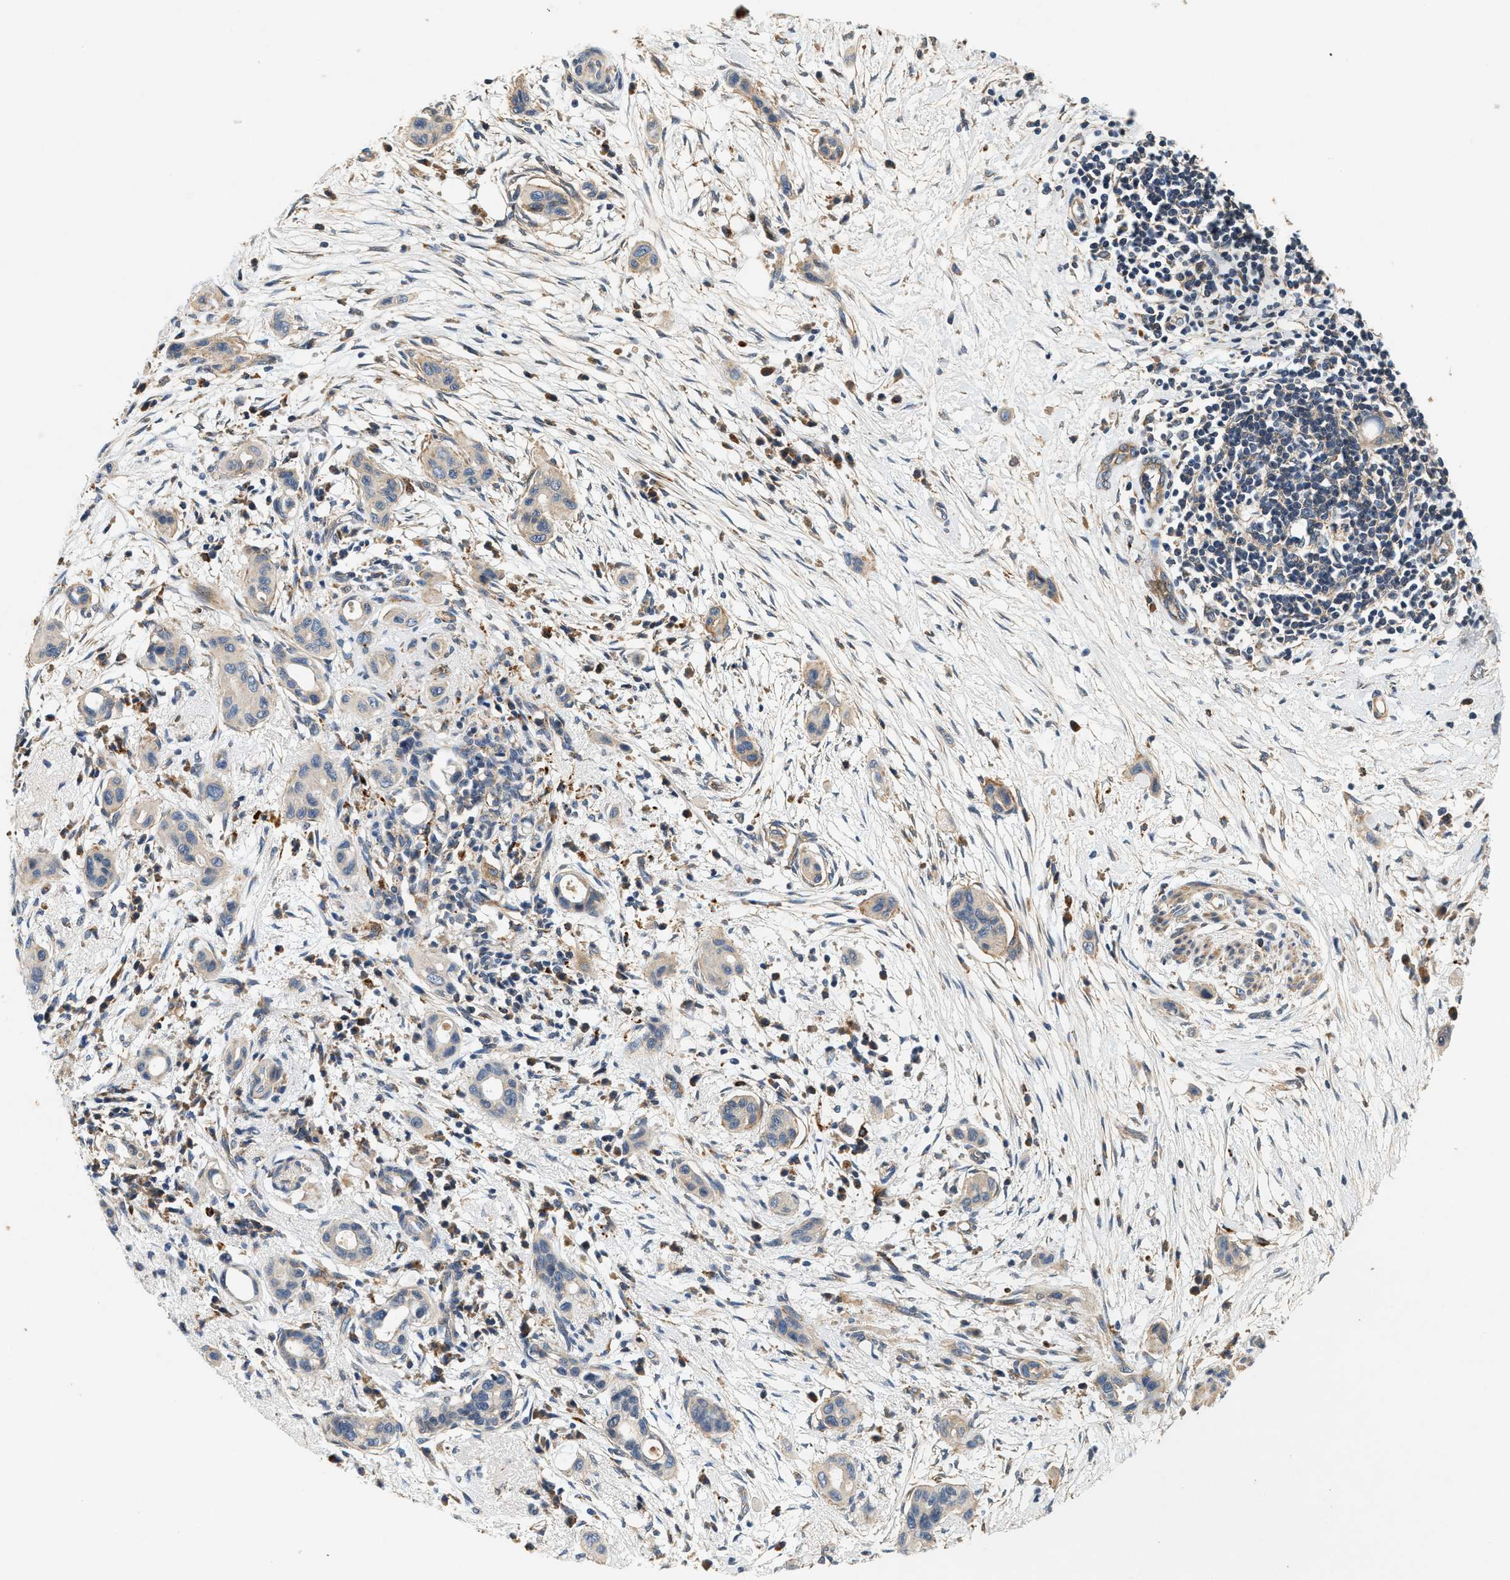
{"staining": {"intensity": "weak", "quantity": ">75%", "location": "cytoplasmic/membranous"}, "tissue": "pancreatic cancer", "cell_type": "Tumor cells", "image_type": "cancer", "snomed": [{"axis": "morphology", "description": "Adenocarcinoma, NOS"}, {"axis": "topography", "description": "Pancreas"}], "caption": "Adenocarcinoma (pancreatic) was stained to show a protein in brown. There is low levels of weak cytoplasmic/membranous expression in approximately >75% of tumor cells.", "gene": "DUSP10", "patient": {"sex": "male", "age": 59}}